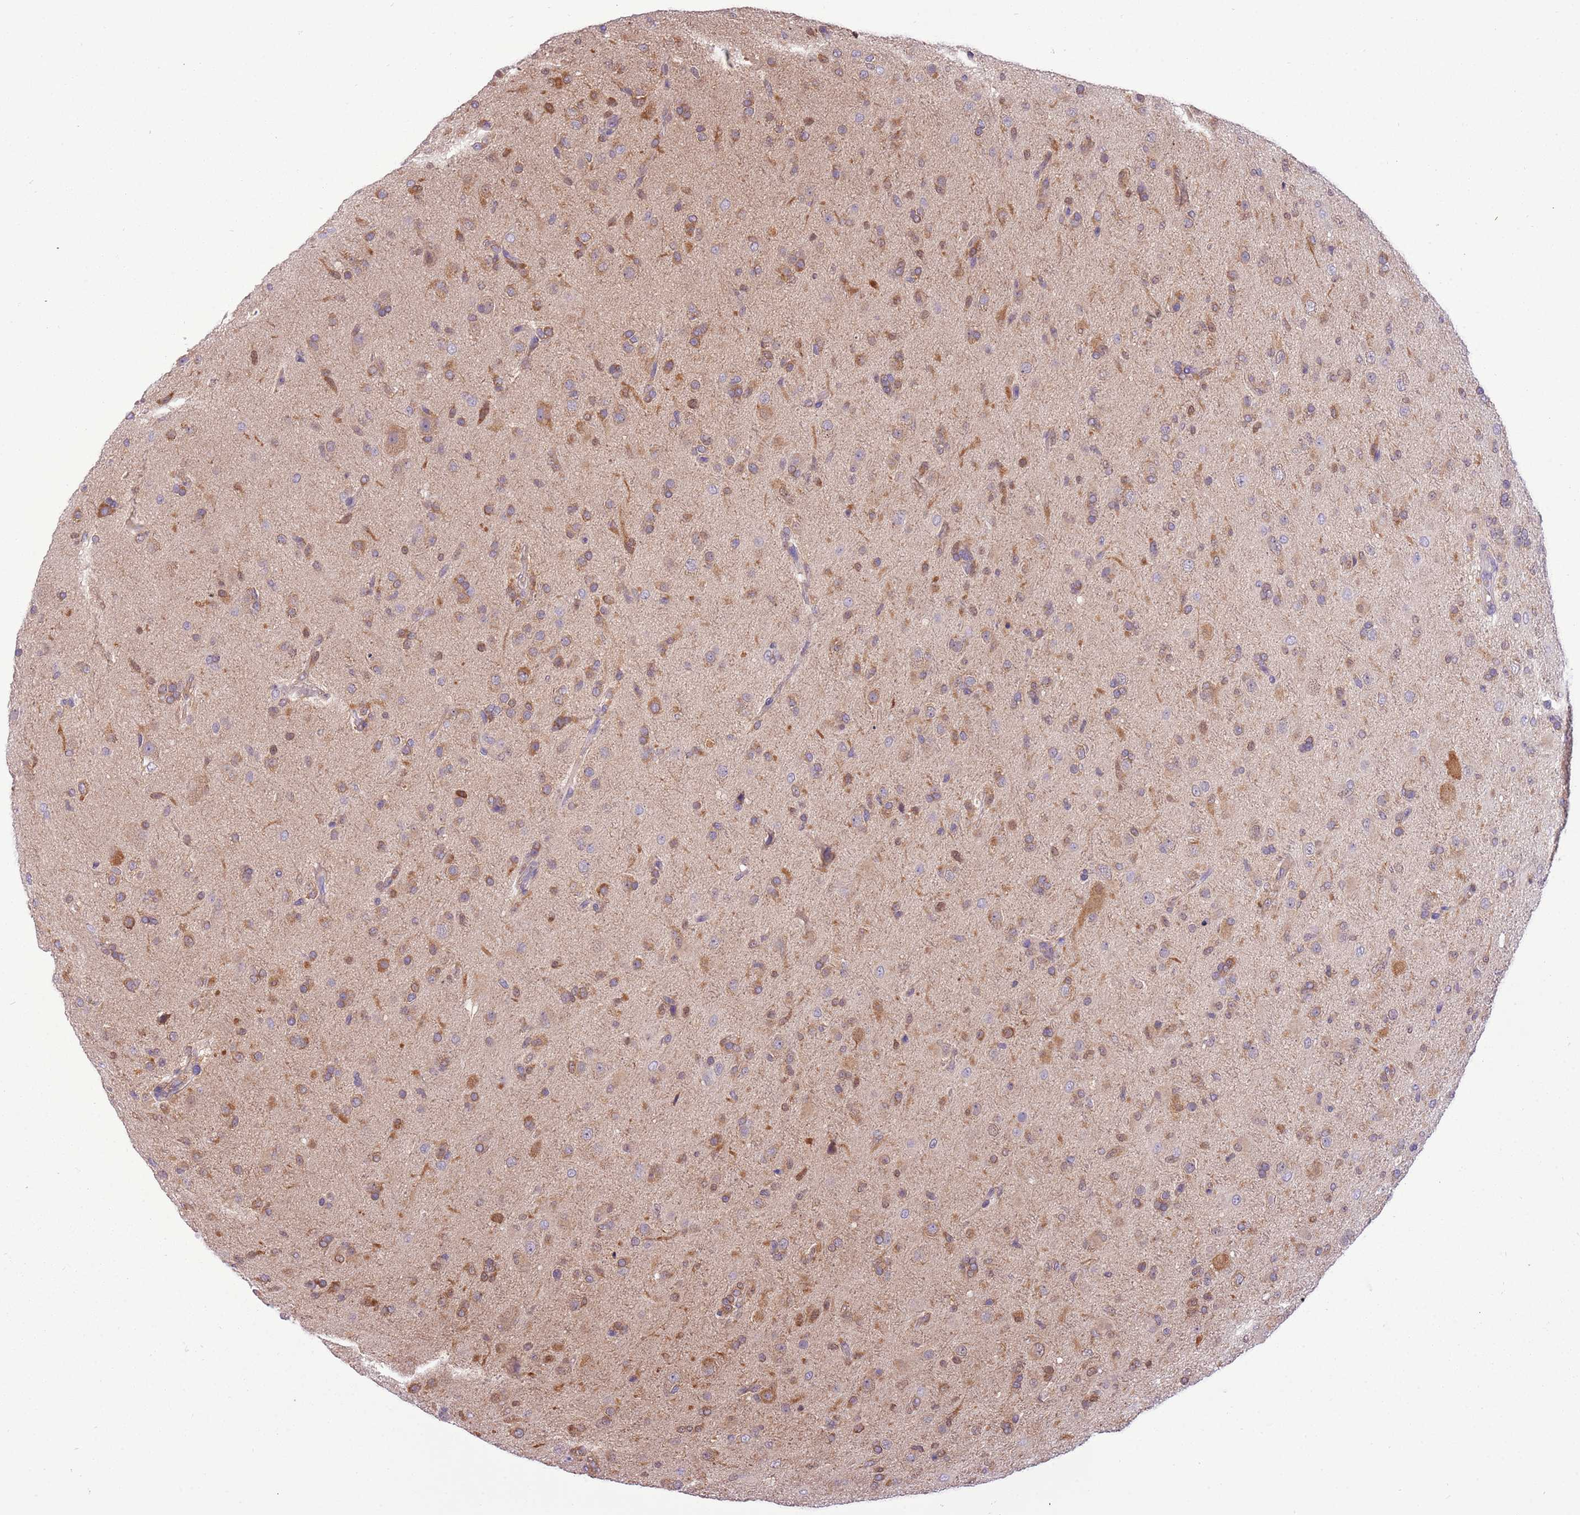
{"staining": {"intensity": "moderate", "quantity": "25%-75%", "location": "cytoplasmic/membranous"}, "tissue": "glioma", "cell_type": "Tumor cells", "image_type": "cancer", "snomed": [{"axis": "morphology", "description": "Glioma, malignant, Low grade"}, {"axis": "topography", "description": "Brain"}], "caption": "DAB (3,3'-diaminobenzidine) immunohistochemical staining of human malignant glioma (low-grade) exhibits moderate cytoplasmic/membranous protein staining in about 25%-75% of tumor cells.", "gene": "STIP1", "patient": {"sex": "male", "age": 65}}